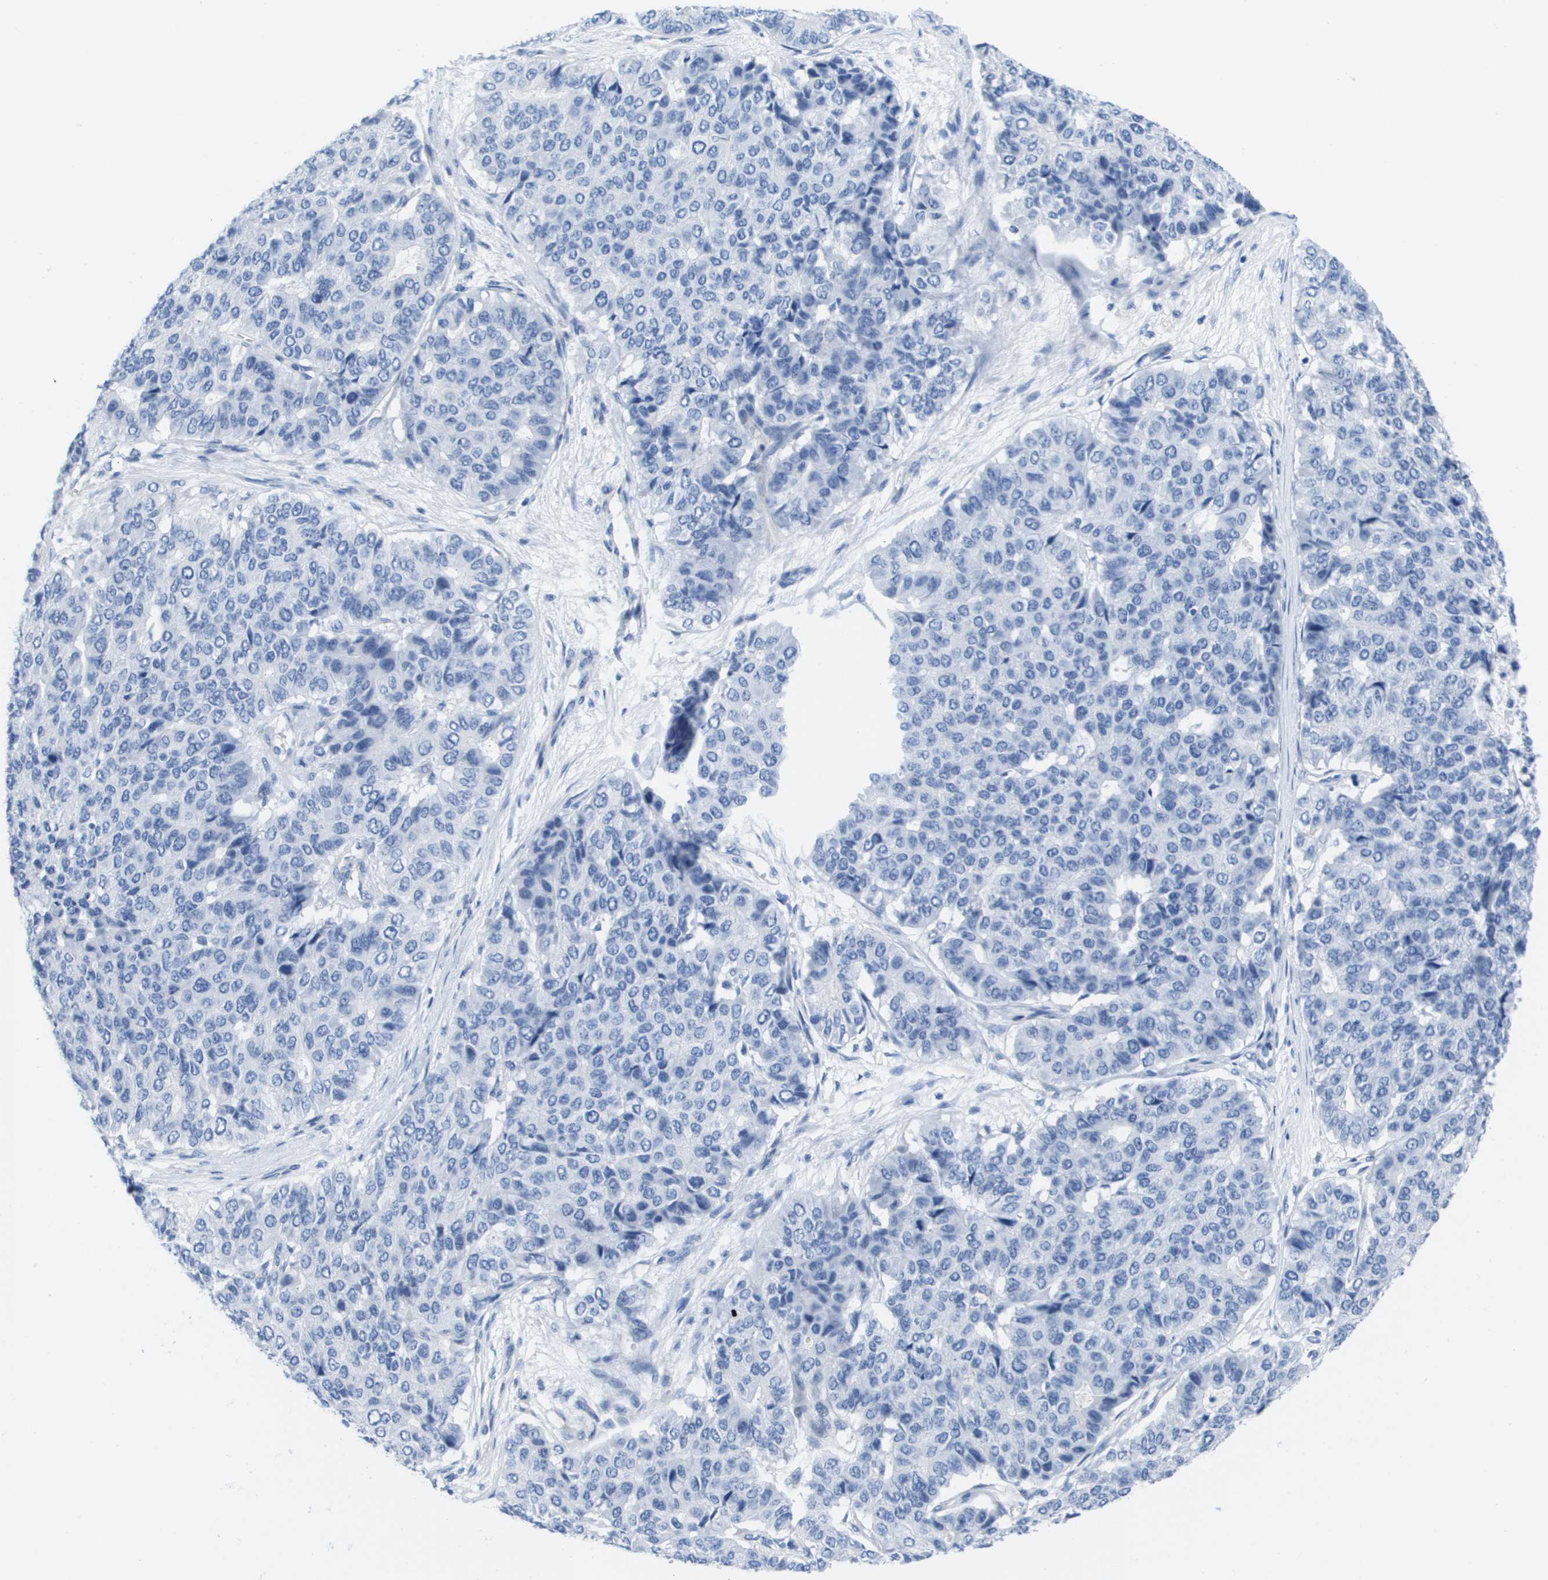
{"staining": {"intensity": "negative", "quantity": "none", "location": "none"}, "tissue": "pancreatic cancer", "cell_type": "Tumor cells", "image_type": "cancer", "snomed": [{"axis": "morphology", "description": "Adenocarcinoma, NOS"}, {"axis": "topography", "description": "Pancreas"}], "caption": "IHC image of pancreatic adenocarcinoma stained for a protein (brown), which displays no staining in tumor cells. Nuclei are stained in blue.", "gene": "MS4A1", "patient": {"sex": "male", "age": 50}}